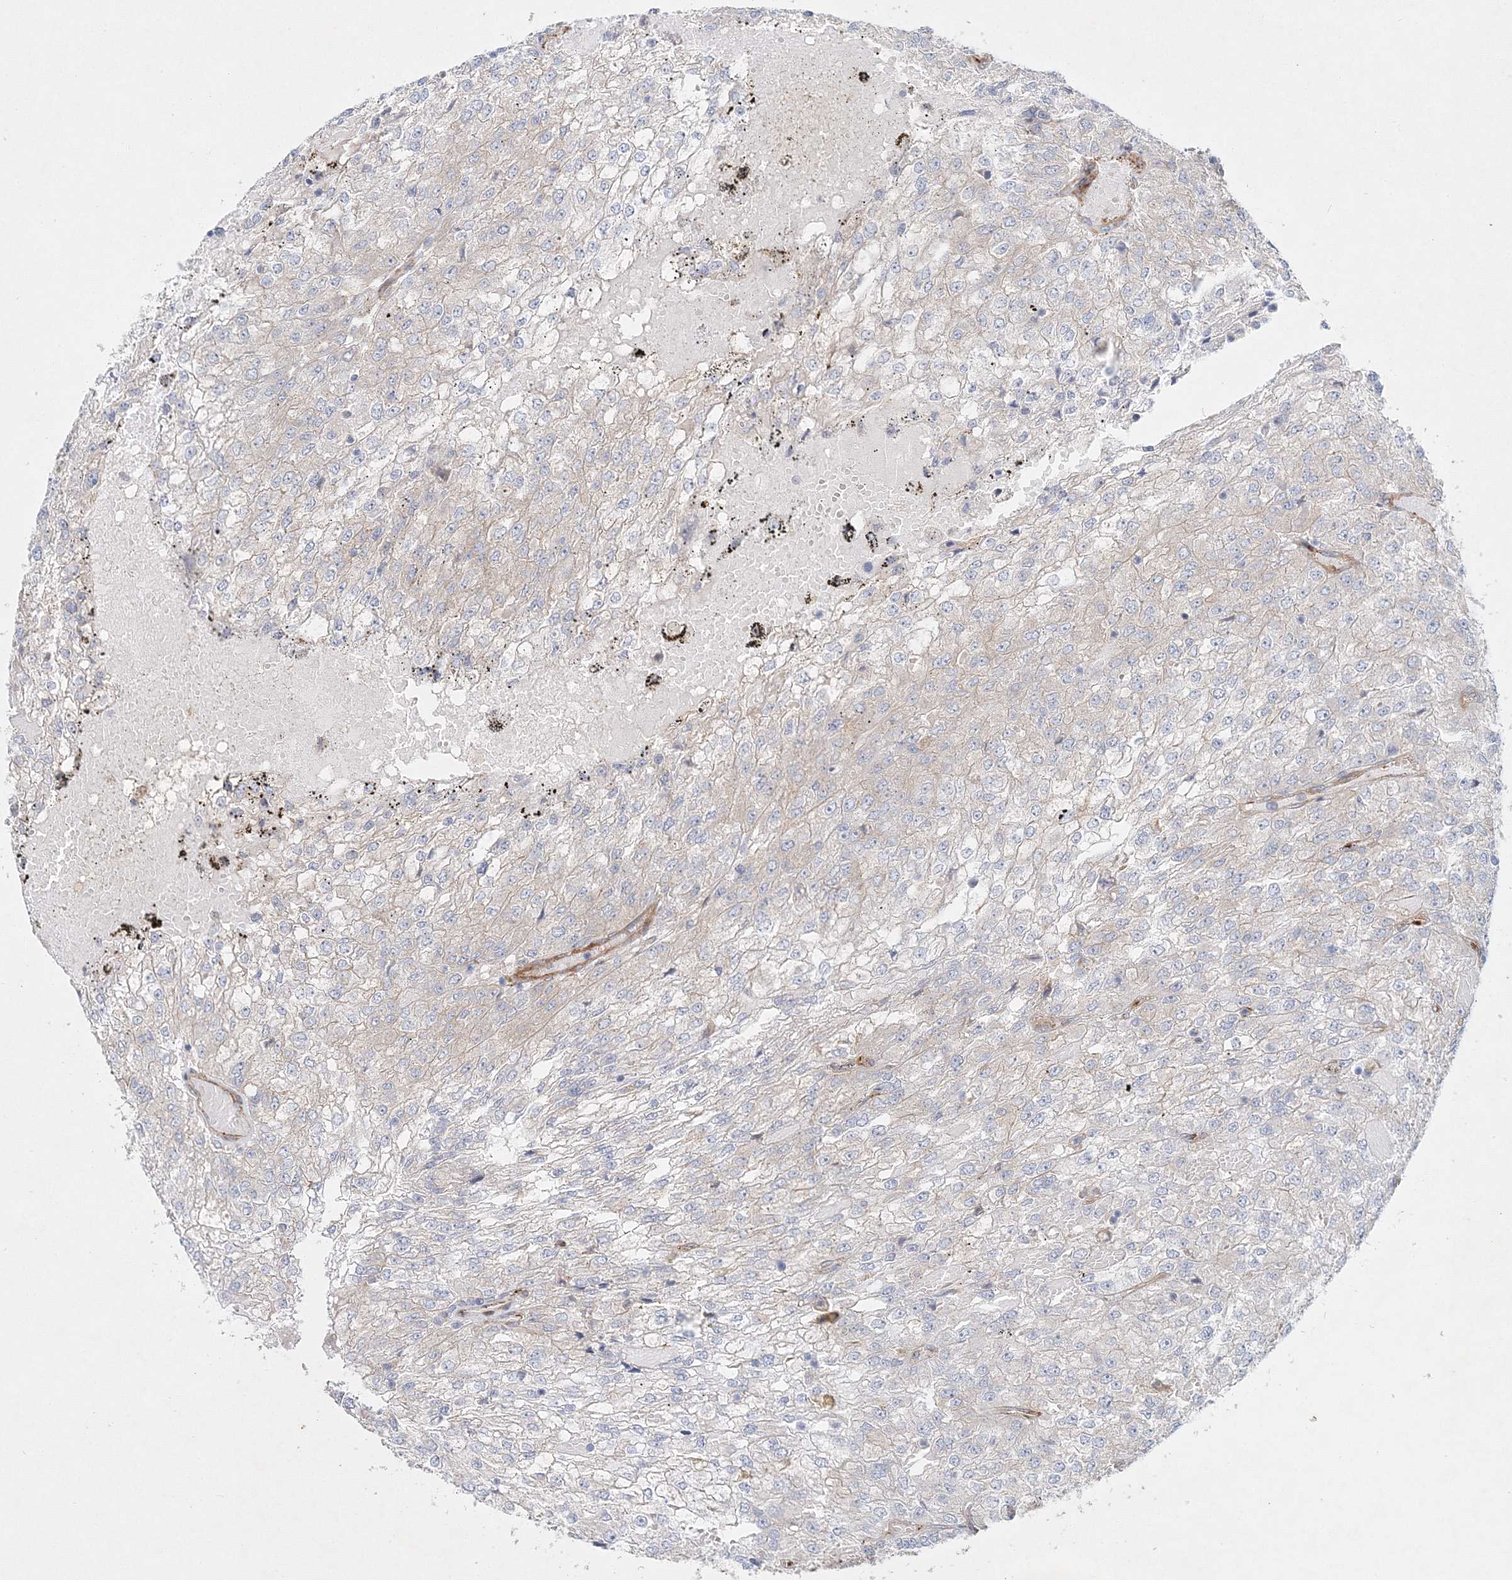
{"staining": {"intensity": "negative", "quantity": "none", "location": "none"}, "tissue": "renal cancer", "cell_type": "Tumor cells", "image_type": "cancer", "snomed": [{"axis": "morphology", "description": "Adenocarcinoma, NOS"}, {"axis": "topography", "description": "Kidney"}], "caption": "The histopathology image displays no staining of tumor cells in adenocarcinoma (renal).", "gene": "ZFYVE16", "patient": {"sex": "female", "age": 54}}